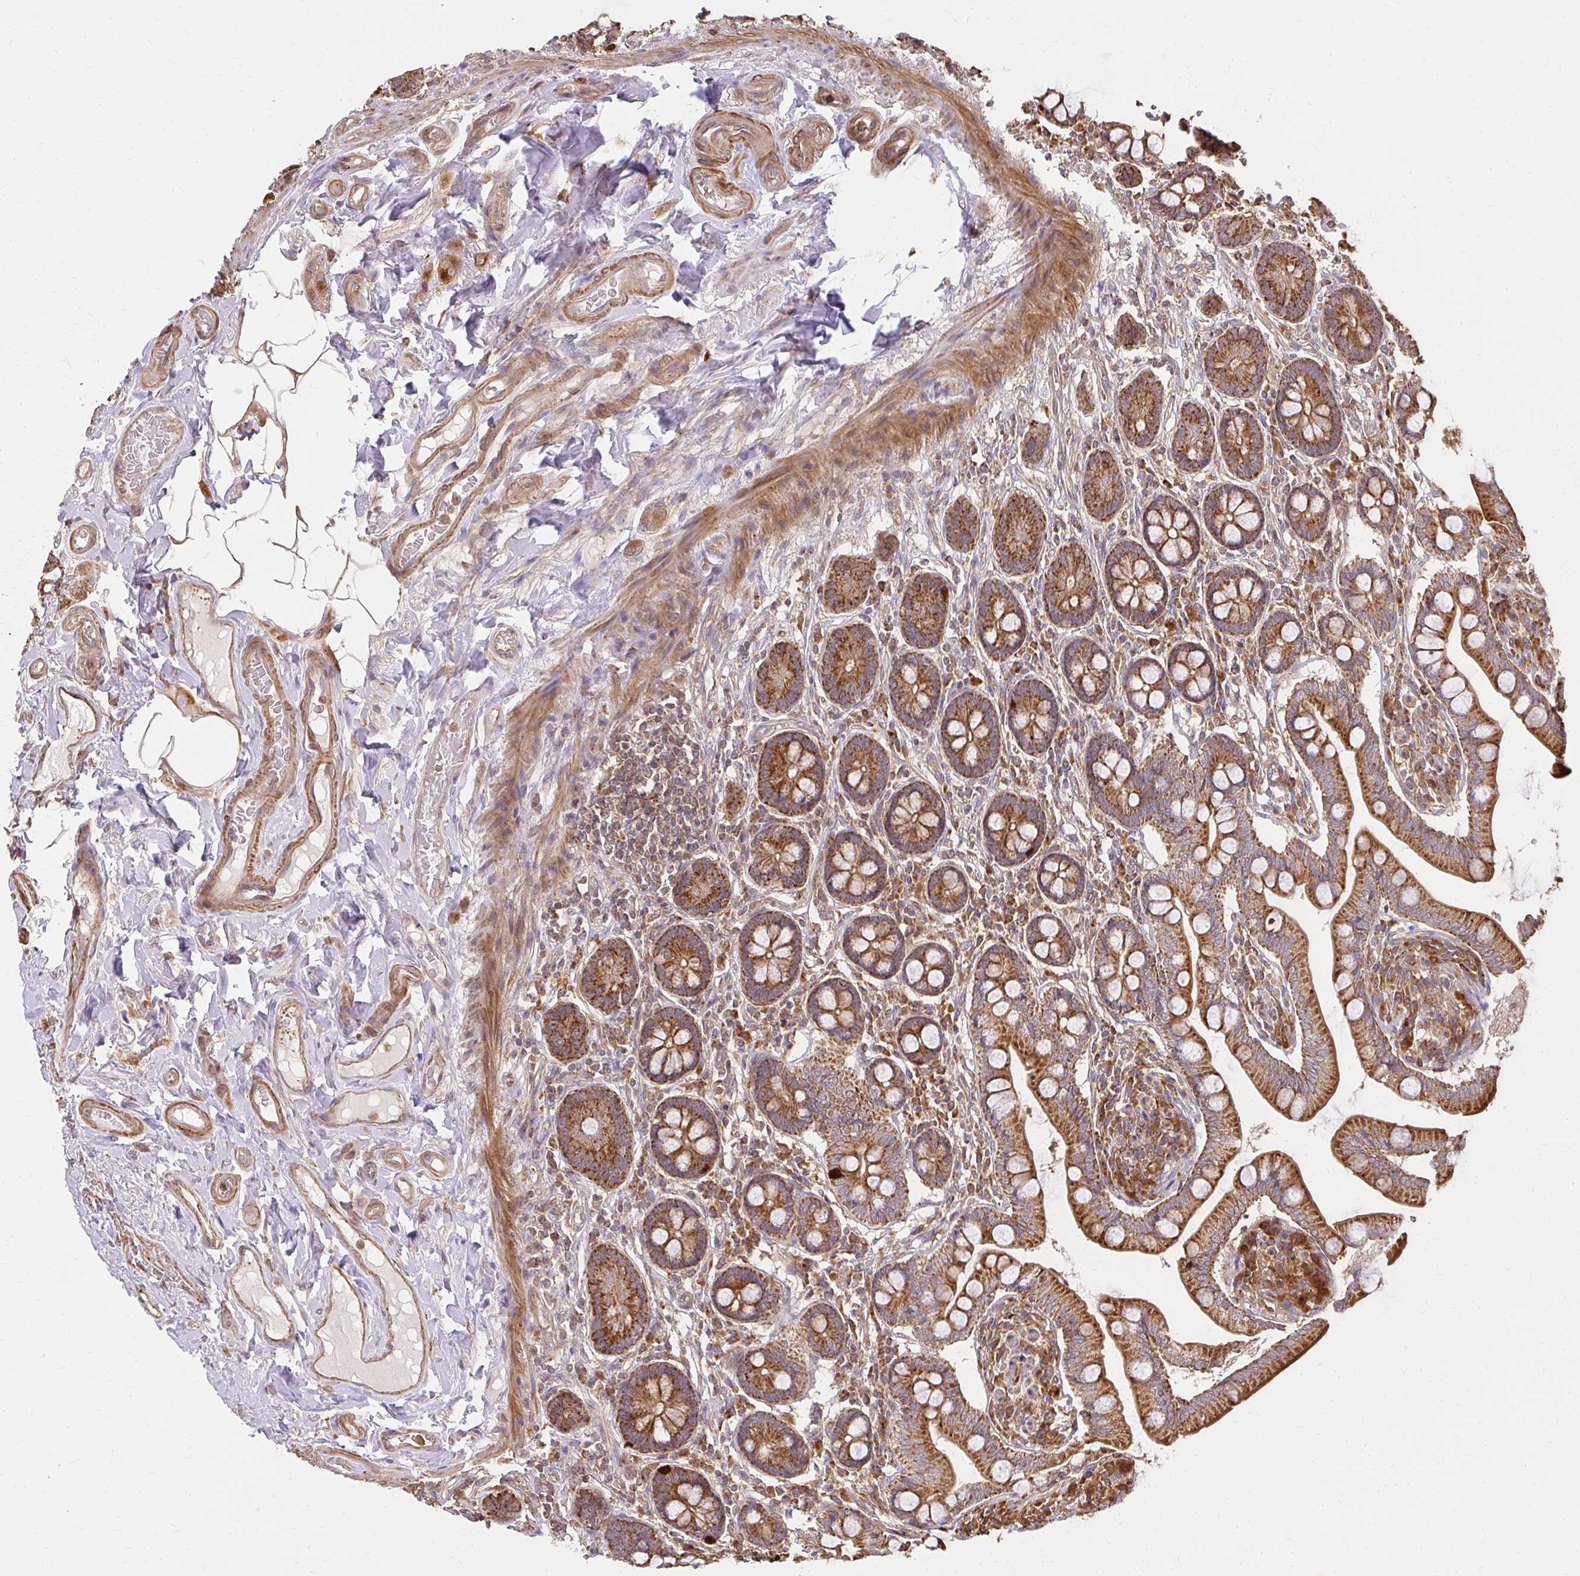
{"staining": {"intensity": "strong", "quantity": ">75%", "location": "cytoplasmic/membranous"}, "tissue": "small intestine", "cell_type": "Glandular cells", "image_type": "normal", "snomed": [{"axis": "morphology", "description": "Normal tissue, NOS"}, {"axis": "topography", "description": "Small intestine"}], "caption": "An image of human small intestine stained for a protein displays strong cytoplasmic/membranous brown staining in glandular cells.", "gene": "GNS", "patient": {"sex": "female", "age": 64}}